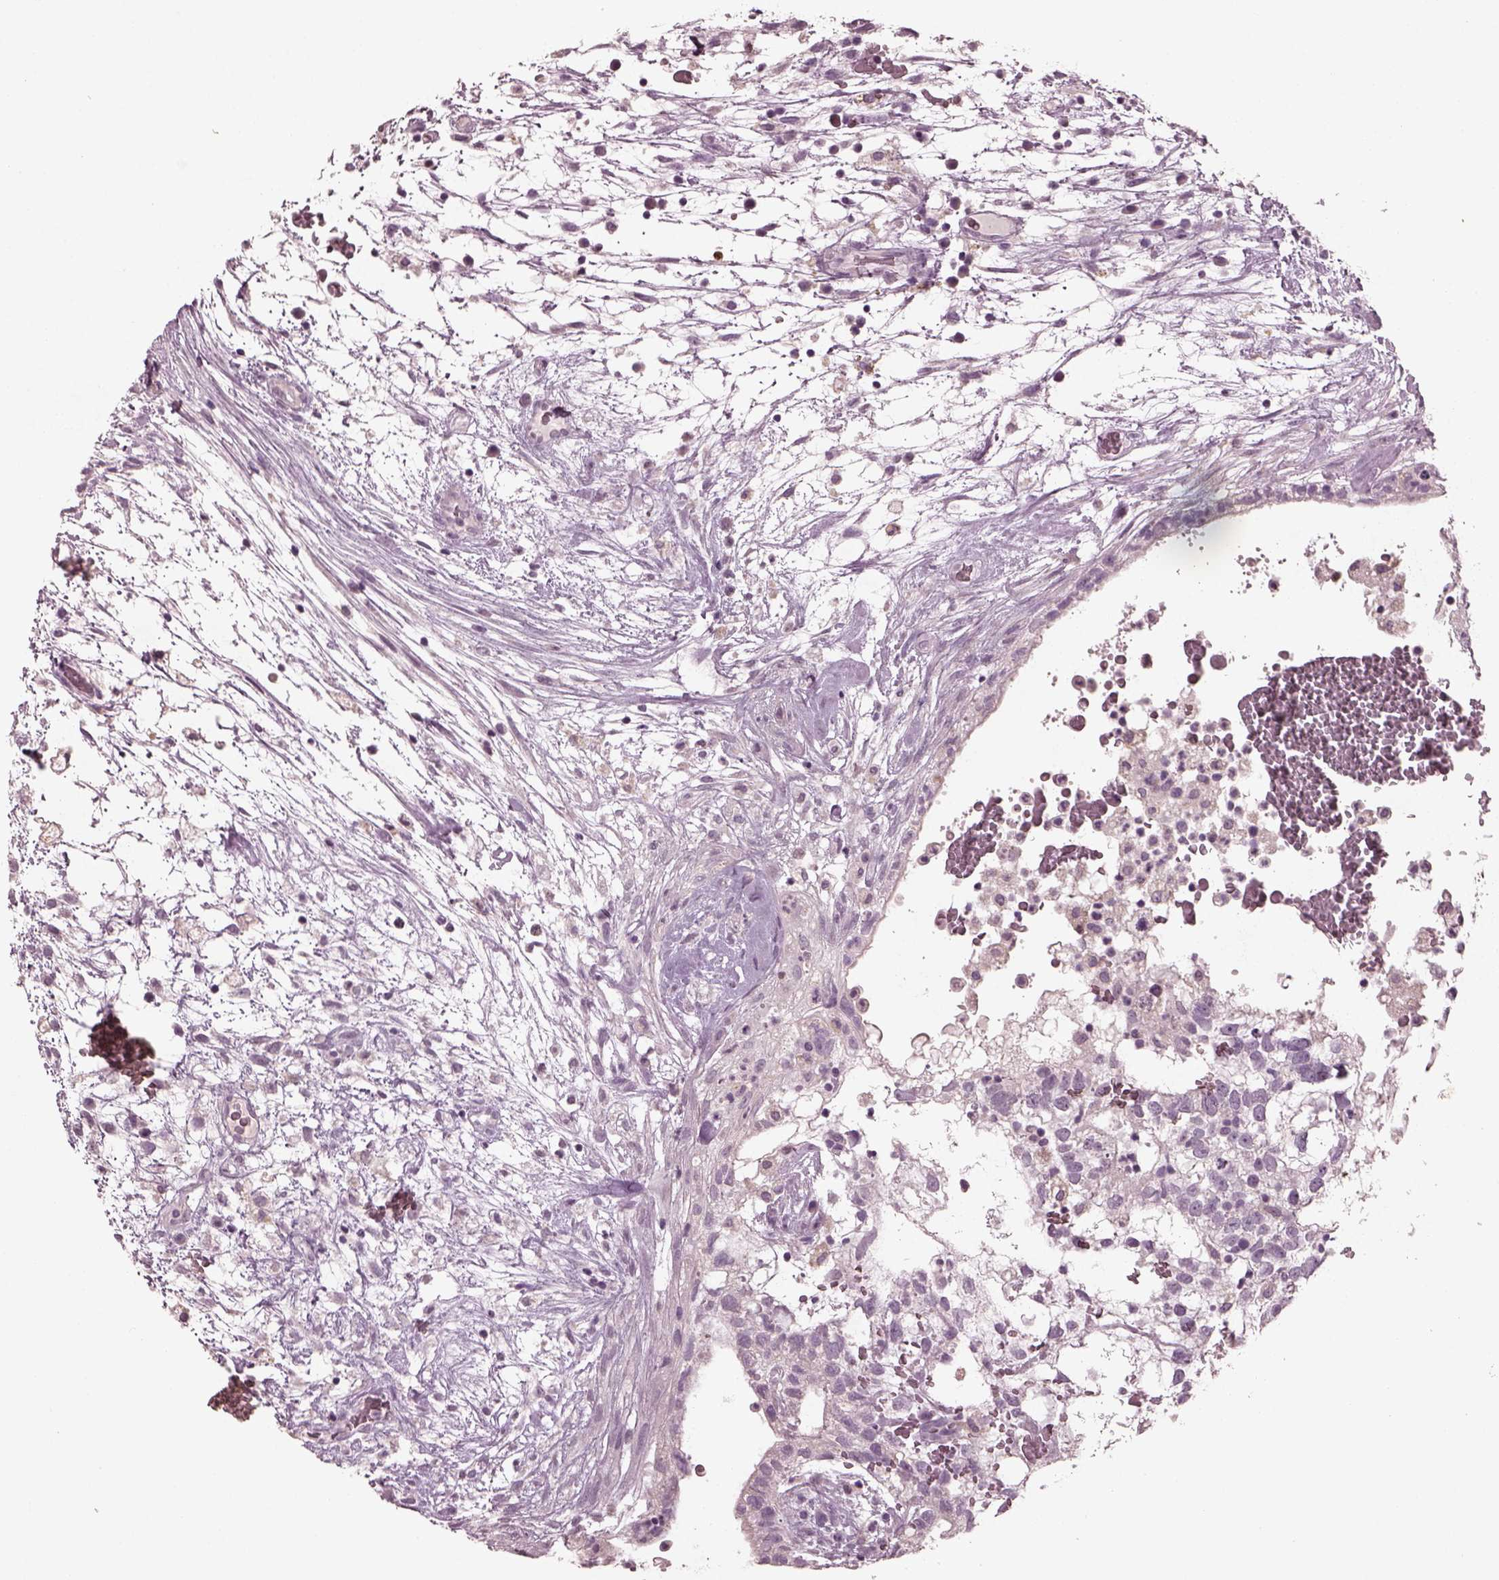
{"staining": {"intensity": "negative", "quantity": "none", "location": "none"}, "tissue": "testis cancer", "cell_type": "Tumor cells", "image_type": "cancer", "snomed": [{"axis": "morphology", "description": "Normal tissue, NOS"}, {"axis": "morphology", "description": "Carcinoma, Embryonal, NOS"}, {"axis": "topography", "description": "Testis"}], "caption": "There is no significant positivity in tumor cells of embryonal carcinoma (testis).", "gene": "RCVRN", "patient": {"sex": "male", "age": 32}}